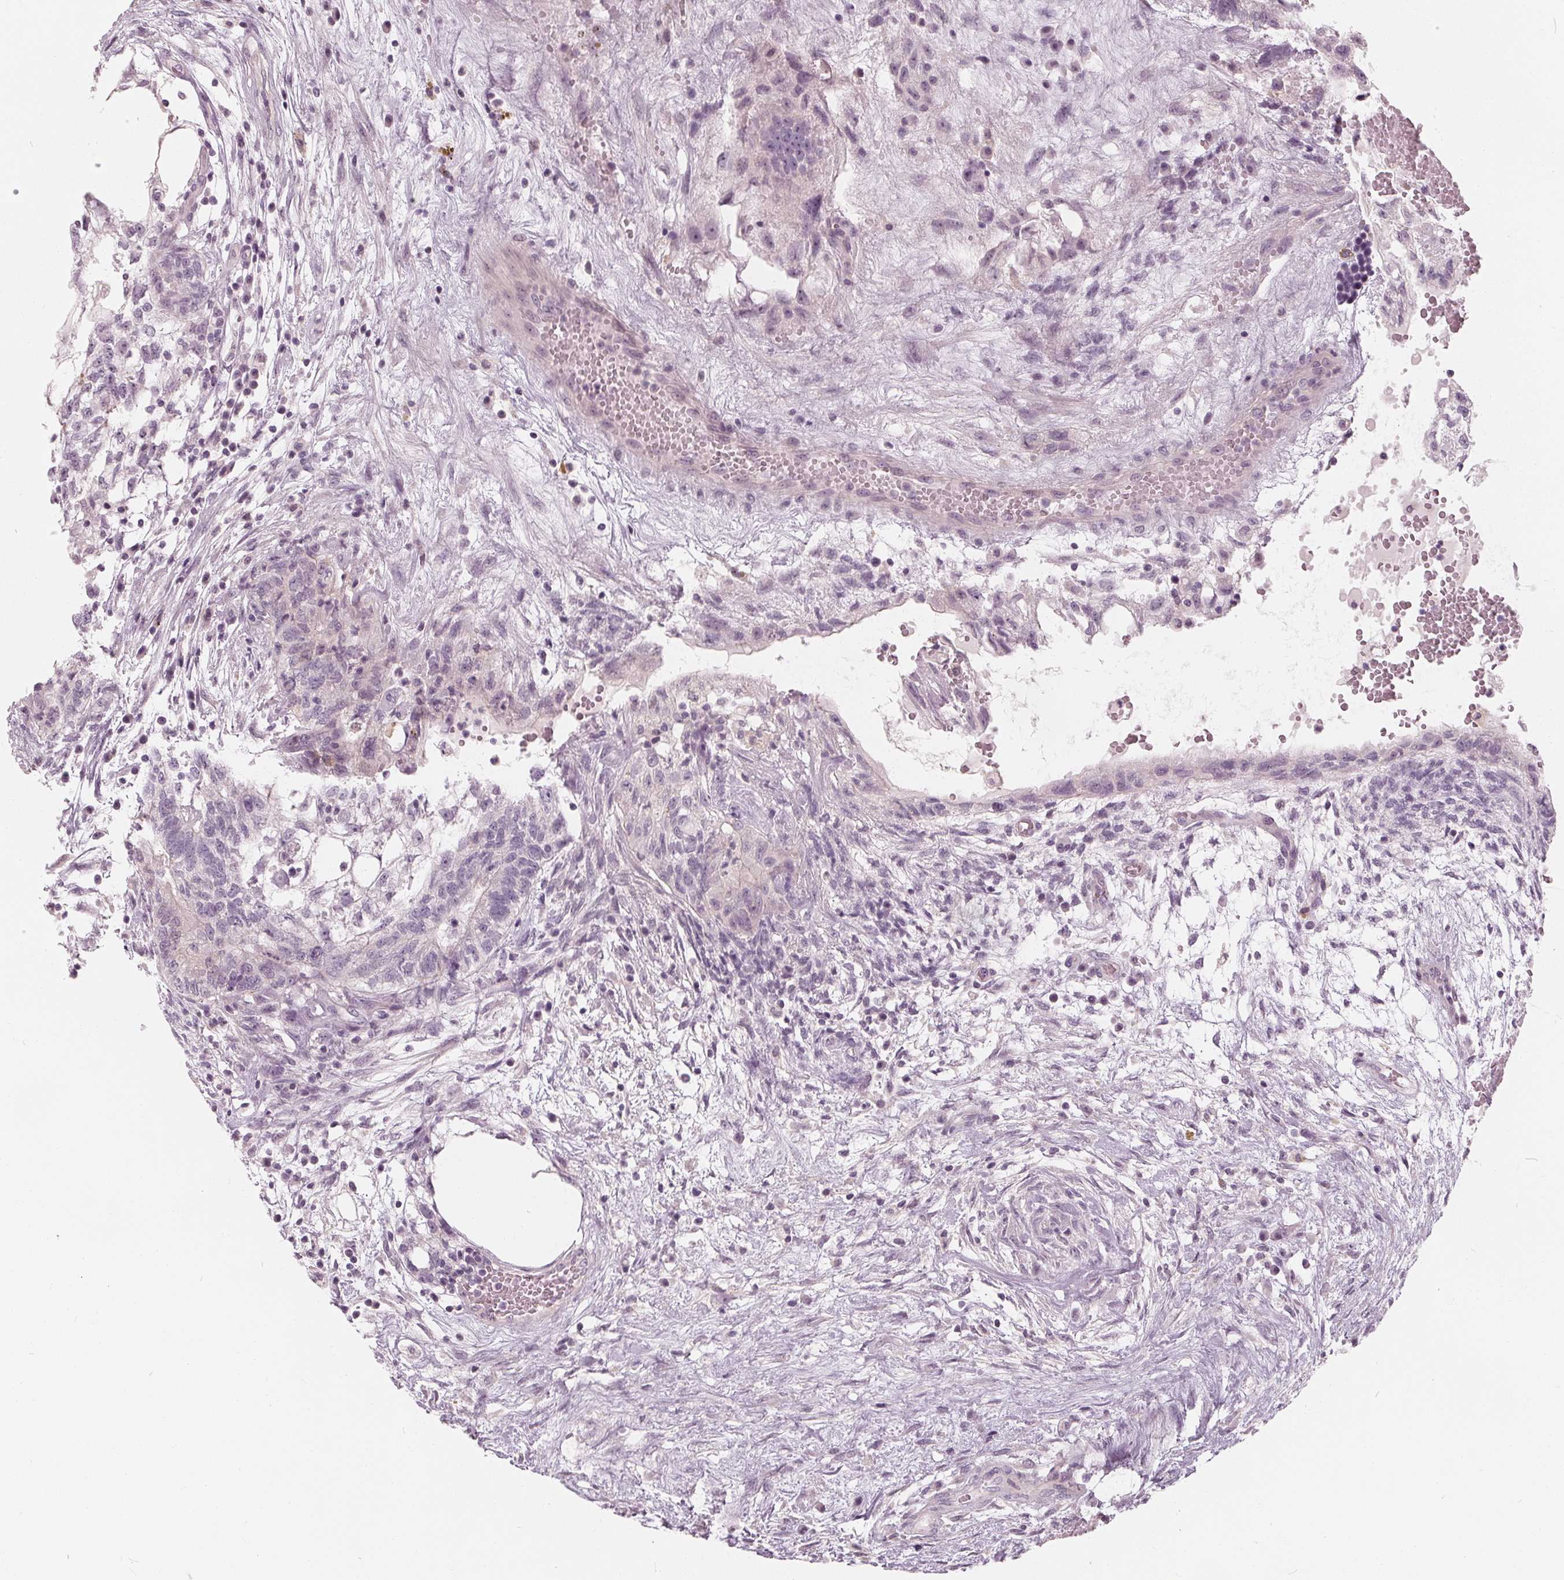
{"staining": {"intensity": "negative", "quantity": "none", "location": "none"}, "tissue": "testis cancer", "cell_type": "Tumor cells", "image_type": "cancer", "snomed": [{"axis": "morphology", "description": "Normal tissue, NOS"}, {"axis": "morphology", "description": "Carcinoma, Embryonal, NOS"}, {"axis": "topography", "description": "Testis"}], "caption": "The micrograph shows no significant expression in tumor cells of testis cancer.", "gene": "SAT2", "patient": {"sex": "male", "age": 32}}